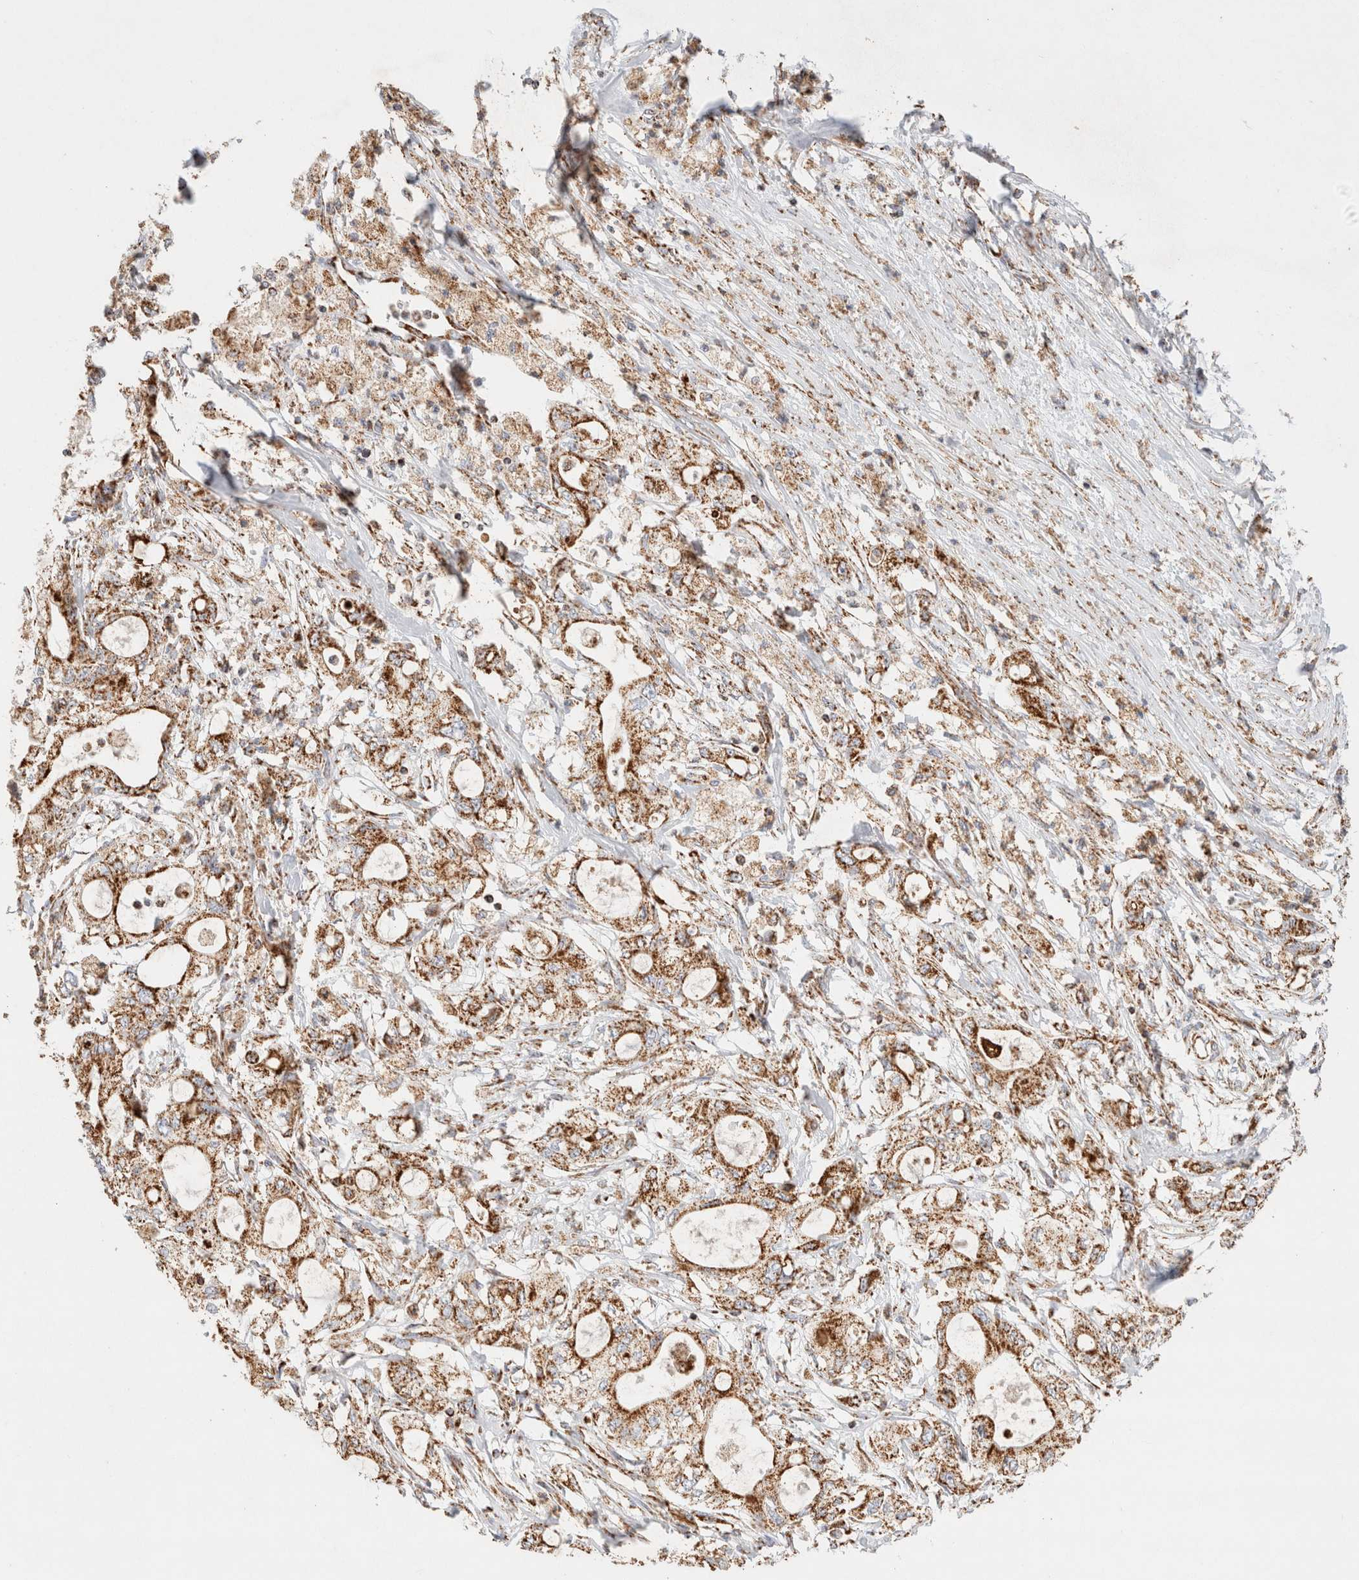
{"staining": {"intensity": "moderate", "quantity": ">75%", "location": "cytoplasmic/membranous"}, "tissue": "pancreatic cancer", "cell_type": "Tumor cells", "image_type": "cancer", "snomed": [{"axis": "morphology", "description": "Adenocarcinoma, NOS"}, {"axis": "topography", "description": "Pancreas"}], "caption": "A photomicrograph of human adenocarcinoma (pancreatic) stained for a protein exhibits moderate cytoplasmic/membranous brown staining in tumor cells.", "gene": "PHB2", "patient": {"sex": "male", "age": 79}}